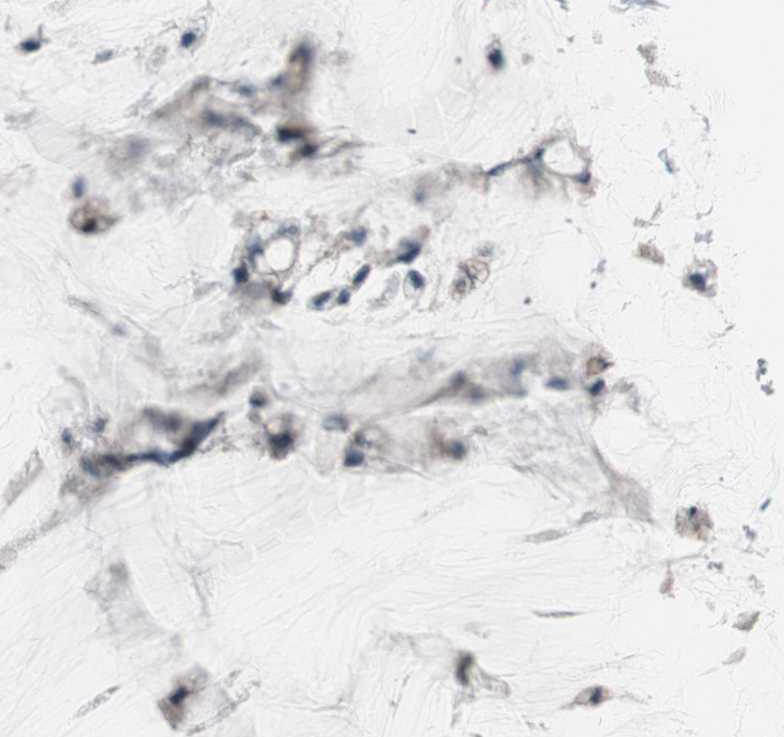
{"staining": {"intensity": "weak", "quantity": "25%-75%", "location": "cytoplasmic/membranous"}, "tissue": "ovarian cancer", "cell_type": "Tumor cells", "image_type": "cancer", "snomed": [{"axis": "morphology", "description": "Cystadenocarcinoma, mucinous, NOS"}, {"axis": "topography", "description": "Ovary"}], "caption": "This is a histology image of immunohistochemistry staining of ovarian cancer (mucinous cystadenocarcinoma), which shows weak positivity in the cytoplasmic/membranous of tumor cells.", "gene": "CGRRF1", "patient": {"sex": "female", "age": 39}}